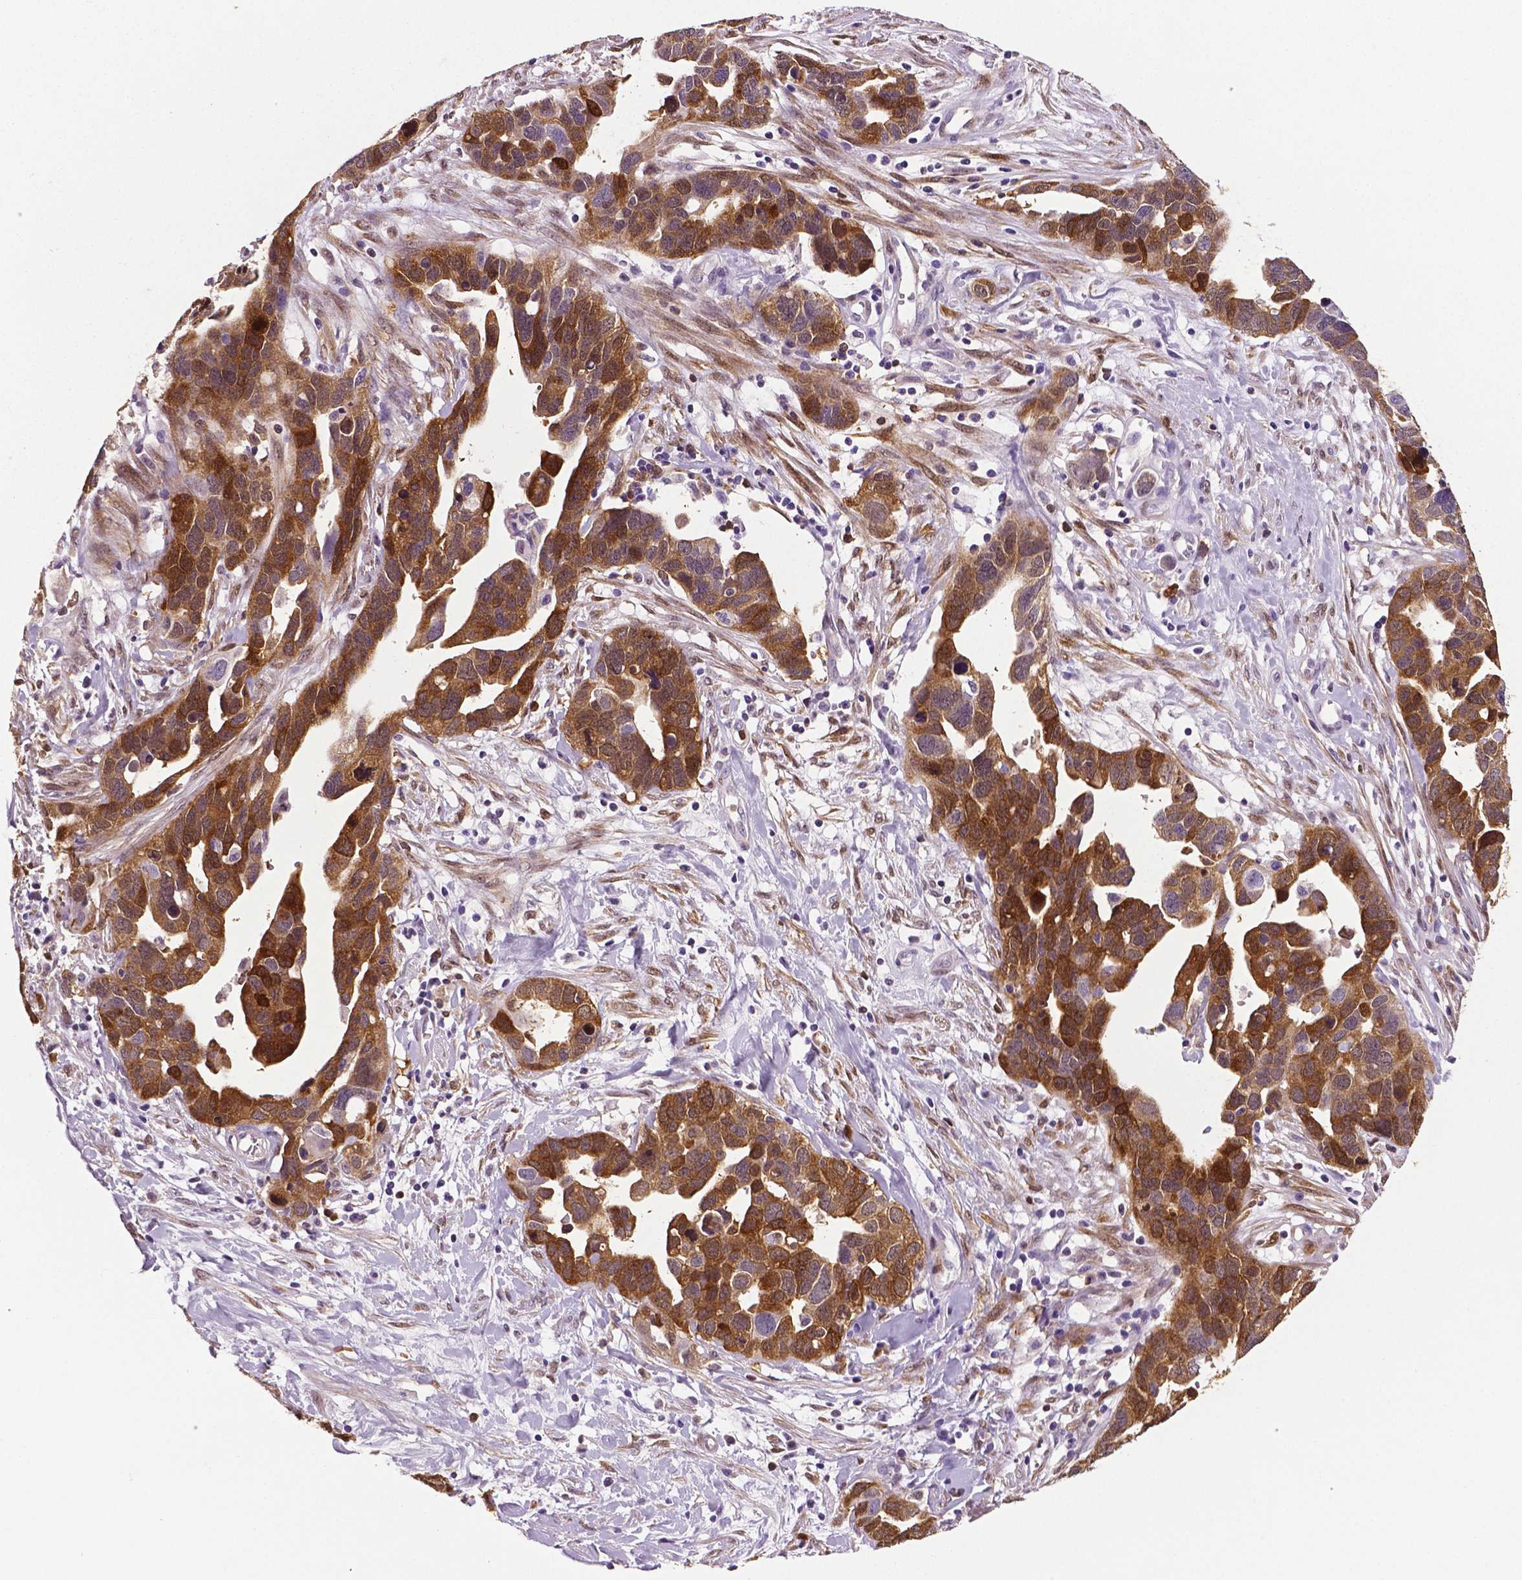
{"staining": {"intensity": "moderate", "quantity": ">75%", "location": "cytoplasmic/membranous"}, "tissue": "ovarian cancer", "cell_type": "Tumor cells", "image_type": "cancer", "snomed": [{"axis": "morphology", "description": "Cystadenocarcinoma, serous, NOS"}, {"axis": "topography", "description": "Ovary"}], "caption": "Ovarian serous cystadenocarcinoma stained with immunohistochemistry (IHC) reveals moderate cytoplasmic/membranous expression in about >75% of tumor cells.", "gene": "PHGDH", "patient": {"sex": "female", "age": 54}}